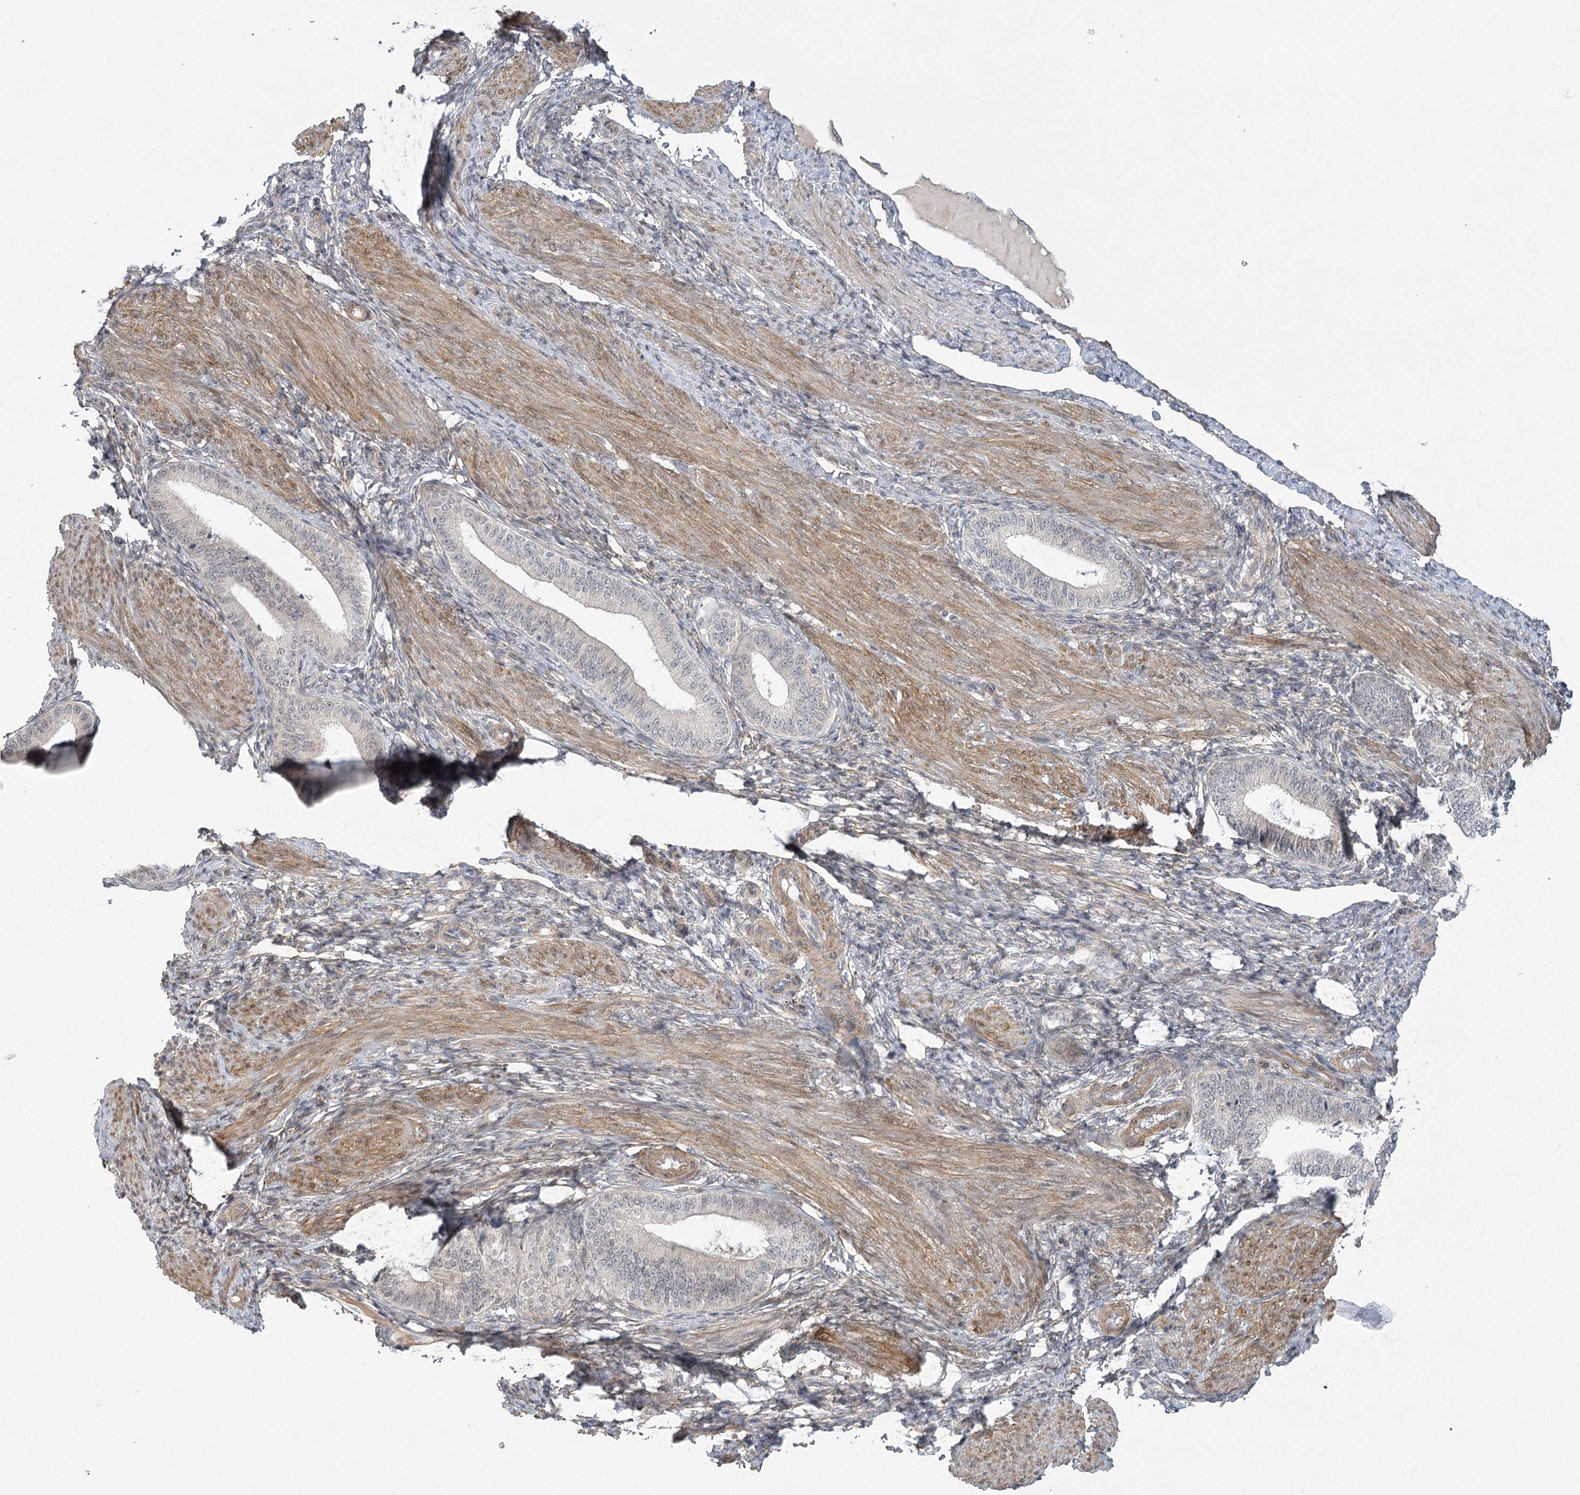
{"staining": {"intensity": "negative", "quantity": "none", "location": "none"}, "tissue": "endometrium", "cell_type": "Cells in endometrial stroma", "image_type": "normal", "snomed": [{"axis": "morphology", "description": "Normal tissue, NOS"}, {"axis": "topography", "description": "Endometrium"}], "caption": "An immunohistochemistry (IHC) photomicrograph of benign endometrium is shown. There is no staining in cells in endometrial stroma of endometrium.", "gene": "MED28", "patient": {"sex": "female", "age": 39}}